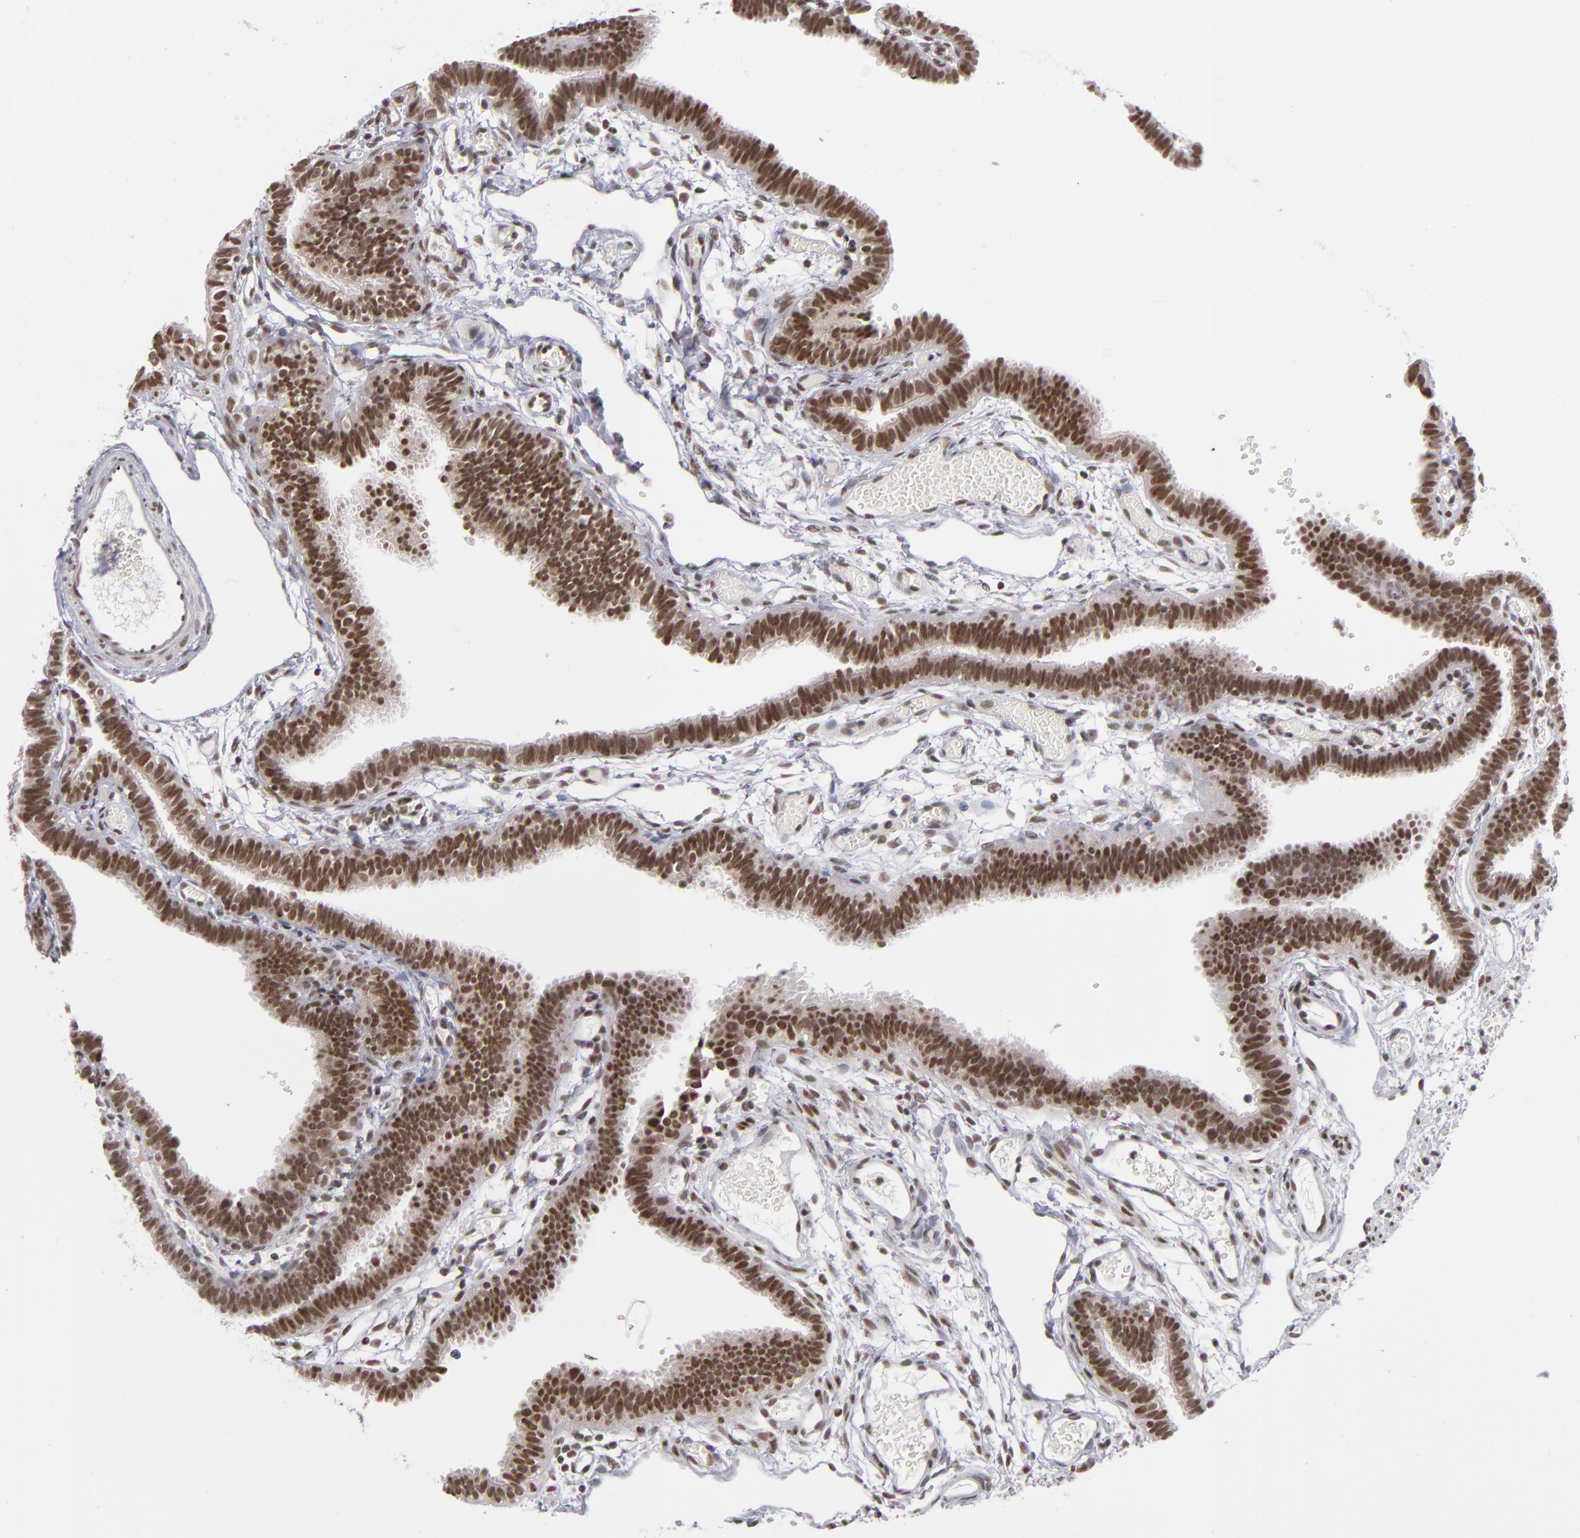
{"staining": {"intensity": "moderate", "quantity": ">75%", "location": "nuclear"}, "tissue": "fallopian tube", "cell_type": "Glandular cells", "image_type": "normal", "snomed": [{"axis": "morphology", "description": "Normal tissue, NOS"}, {"axis": "topography", "description": "Fallopian tube"}], "caption": "Fallopian tube was stained to show a protein in brown. There is medium levels of moderate nuclear positivity in approximately >75% of glandular cells. (DAB IHC with brightfield microscopy, high magnification).", "gene": "MLLT3", "patient": {"sex": "female", "age": 29}}